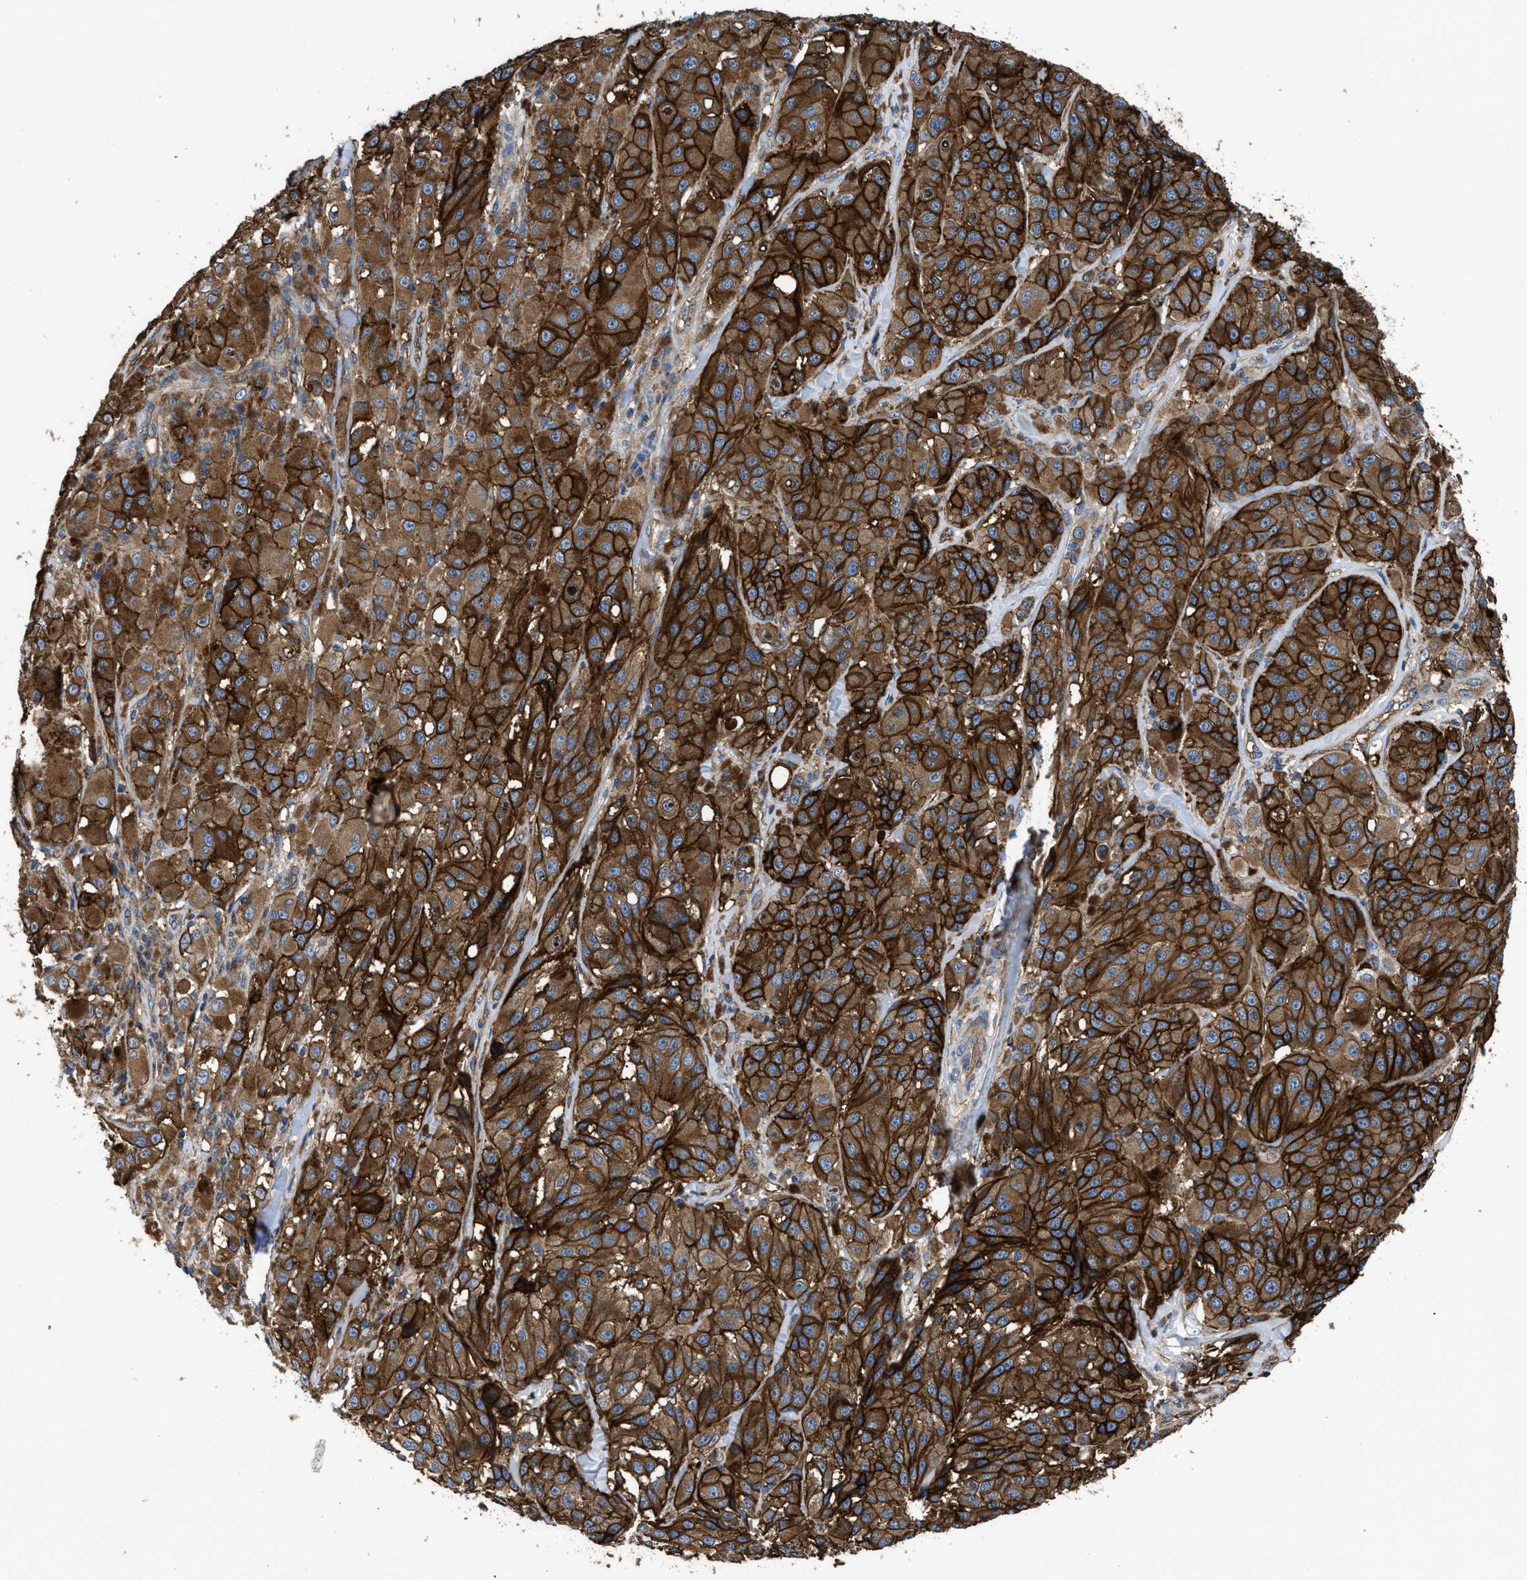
{"staining": {"intensity": "strong", "quantity": ">75%", "location": "cytoplasmic/membranous"}, "tissue": "melanoma", "cell_type": "Tumor cells", "image_type": "cancer", "snomed": [{"axis": "morphology", "description": "Malignant melanoma, NOS"}, {"axis": "topography", "description": "Skin"}], "caption": "DAB immunohistochemical staining of melanoma exhibits strong cytoplasmic/membranous protein positivity in approximately >75% of tumor cells.", "gene": "NT5E", "patient": {"sex": "male", "age": 84}}